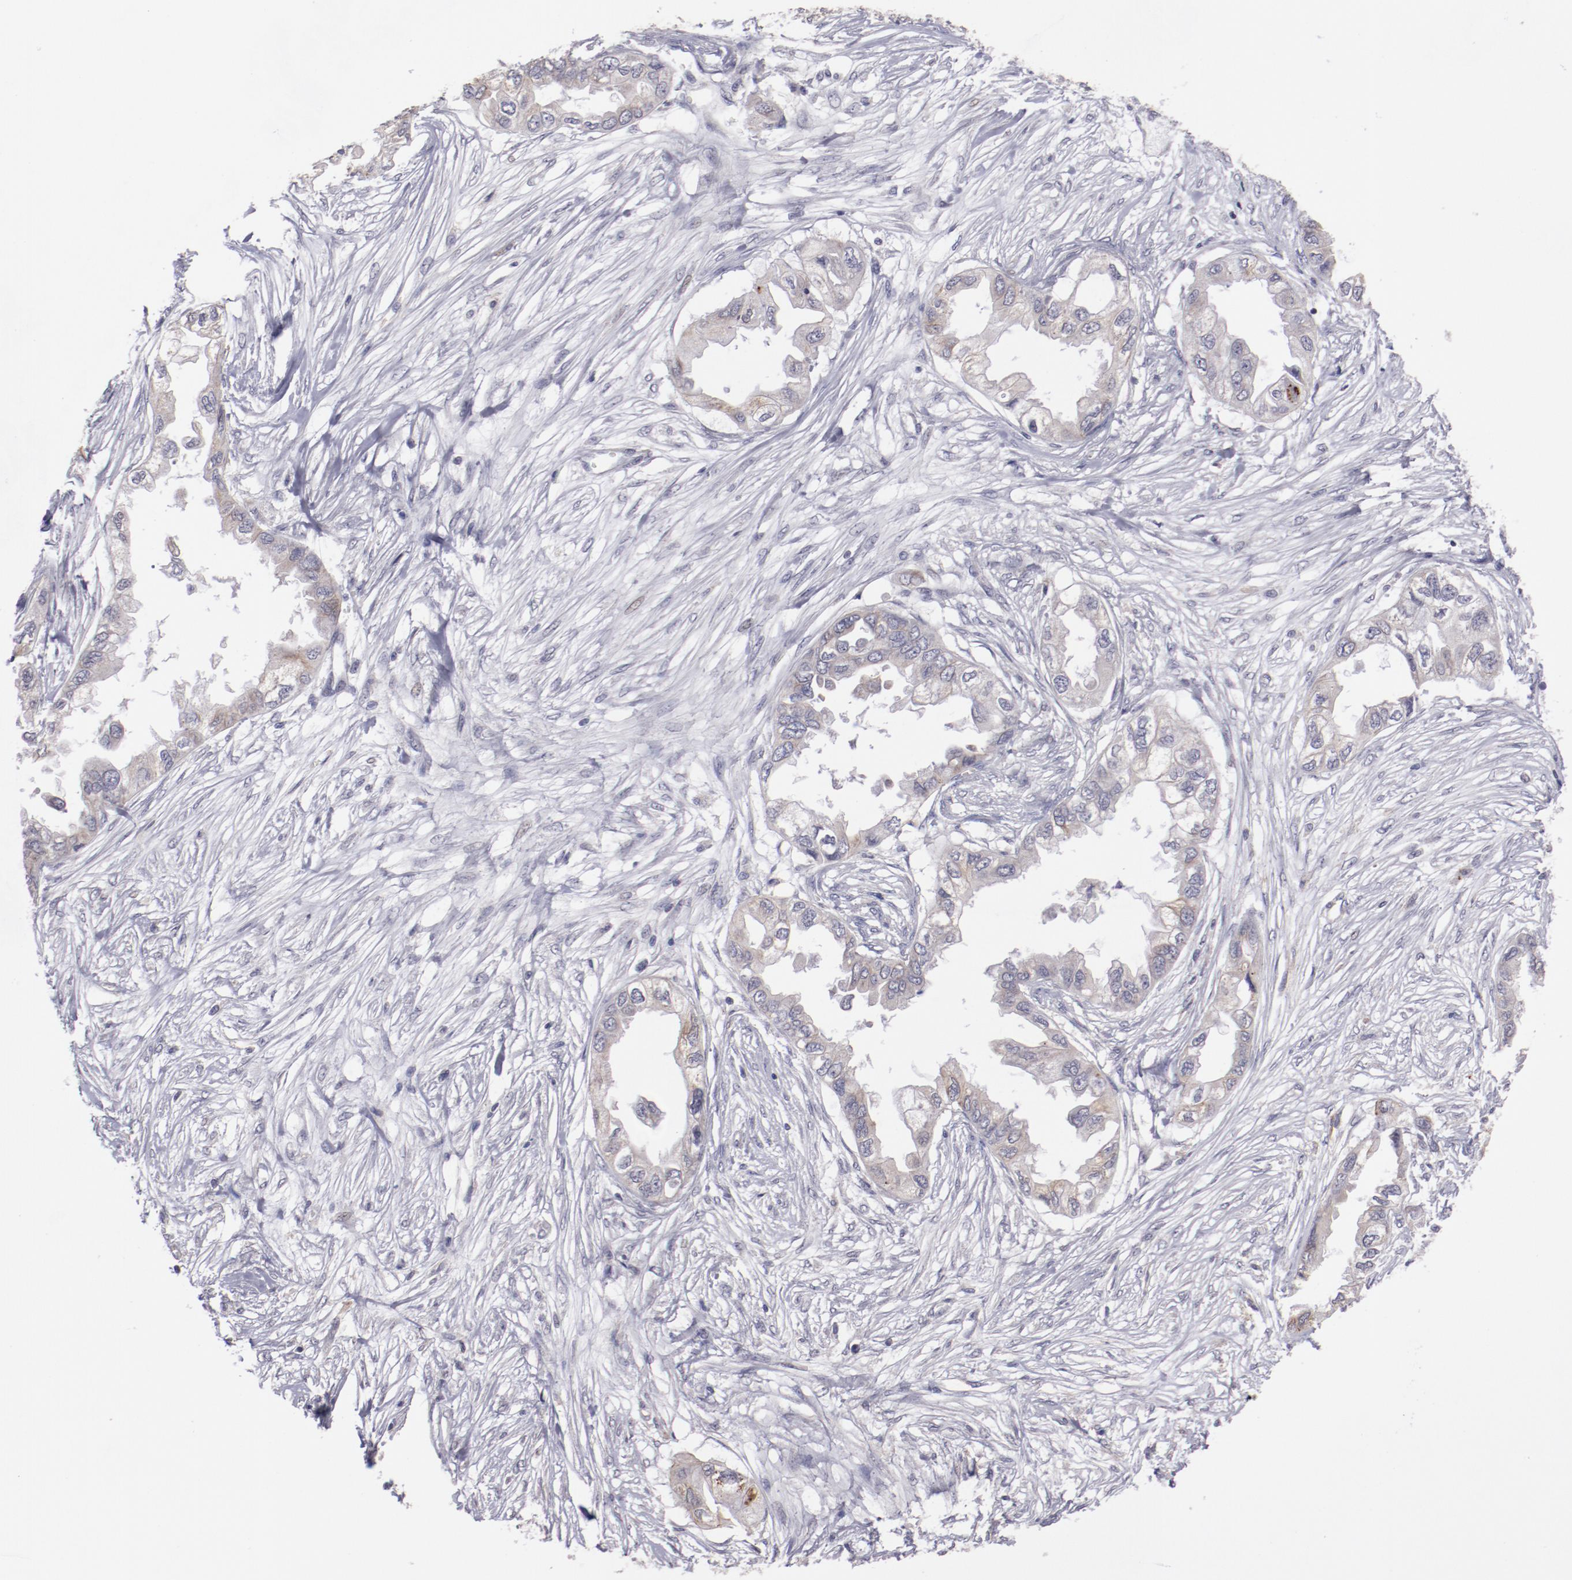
{"staining": {"intensity": "weak", "quantity": ">75%", "location": "cytoplasmic/membranous"}, "tissue": "endometrial cancer", "cell_type": "Tumor cells", "image_type": "cancer", "snomed": [{"axis": "morphology", "description": "Adenocarcinoma, NOS"}, {"axis": "topography", "description": "Endometrium"}], "caption": "Immunohistochemistry (IHC) staining of endometrial cancer (adenocarcinoma), which exhibits low levels of weak cytoplasmic/membranous staining in about >75% of tumor cells indicating weak cytoplasmic/membranous protein positivity. The staining was performed using DAB (3,3'-diaminobenzidine) (brown) for protein detection and nuclei were counterstained in hematoxylin (blue).", "gene": "NRXN3", "patient": {"sex": "female", "age": 67}}